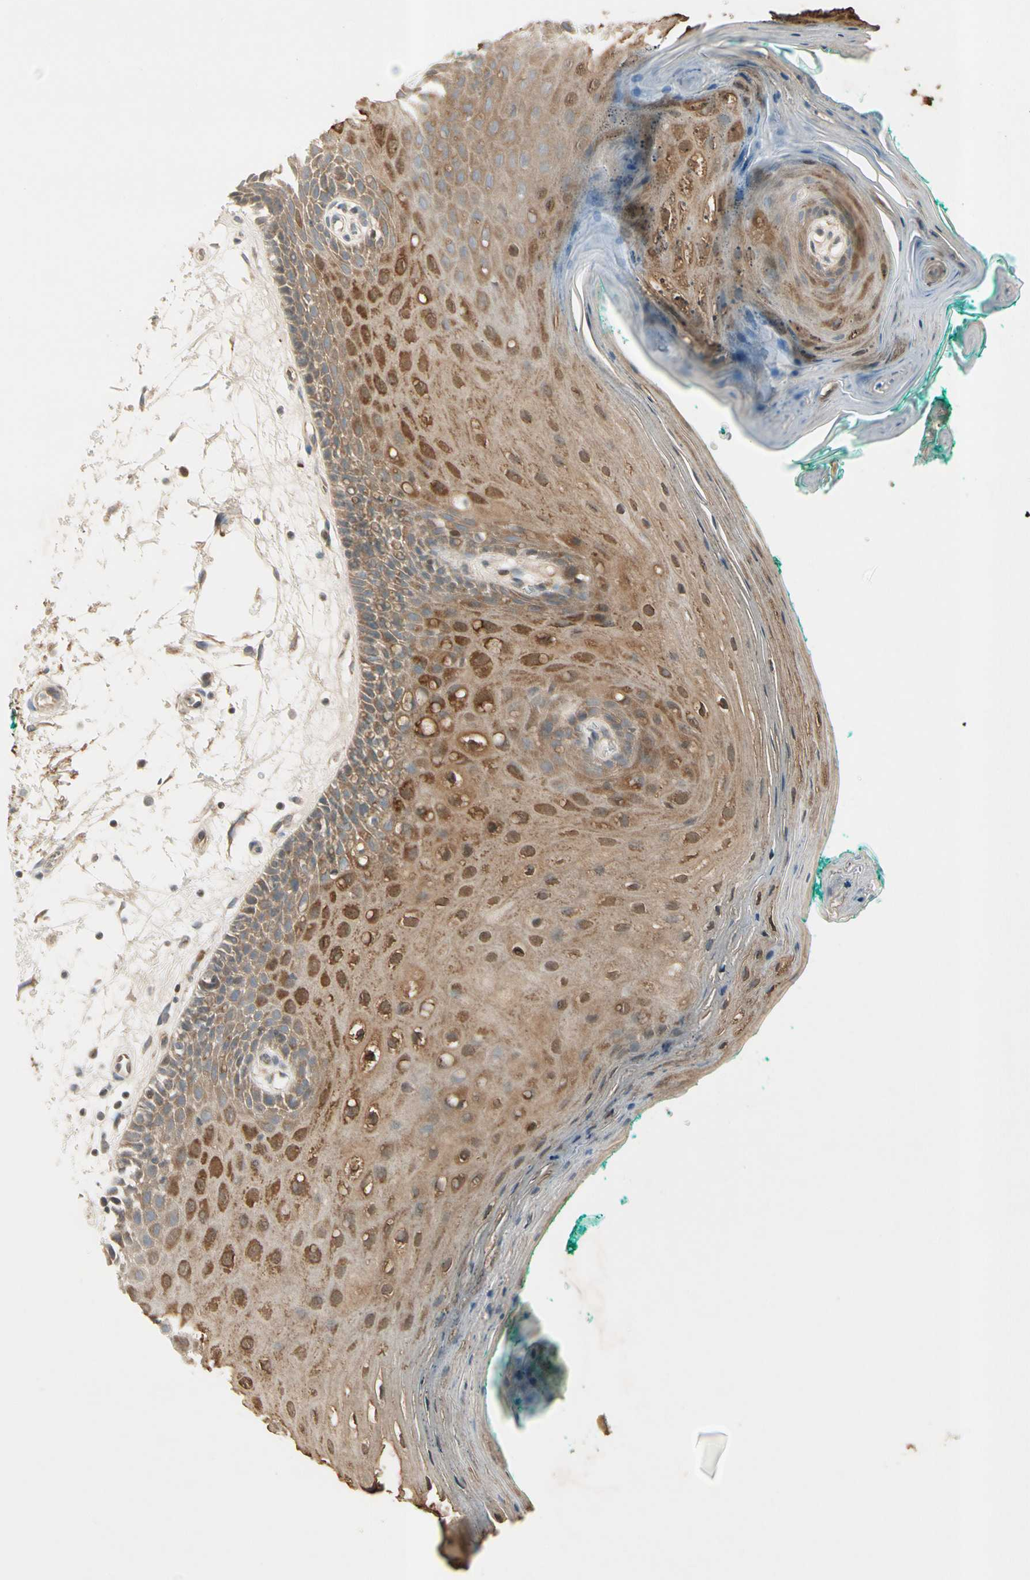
{"staining": {"intensity": "moderate", "quantity": ">75%", "location": "cytoplasmic/membranous,nuclear"}, "tissue": "oral mucosa", "cell_type": "Squamous epithelial cells", "image_type": "normal", "snomed": [{"axis": "morphology", "description": "Normal tissue, NOS"}, {"axis": "topography", "description": "Skeletal muscle"}, {"axis": "topography", "description": "Oral tissue"}, {"axis": "topography", "description": "Peripheral nerve tissue"}], "caption": "Oral mucosa stained with a brown dye displays moderate cytoplasmic/membranous,nuclear positive positivity in approximately >75% of squamous epithelial cells.", "gene": "ICAM5", "patient": {"sex": "female", "age": 84}}